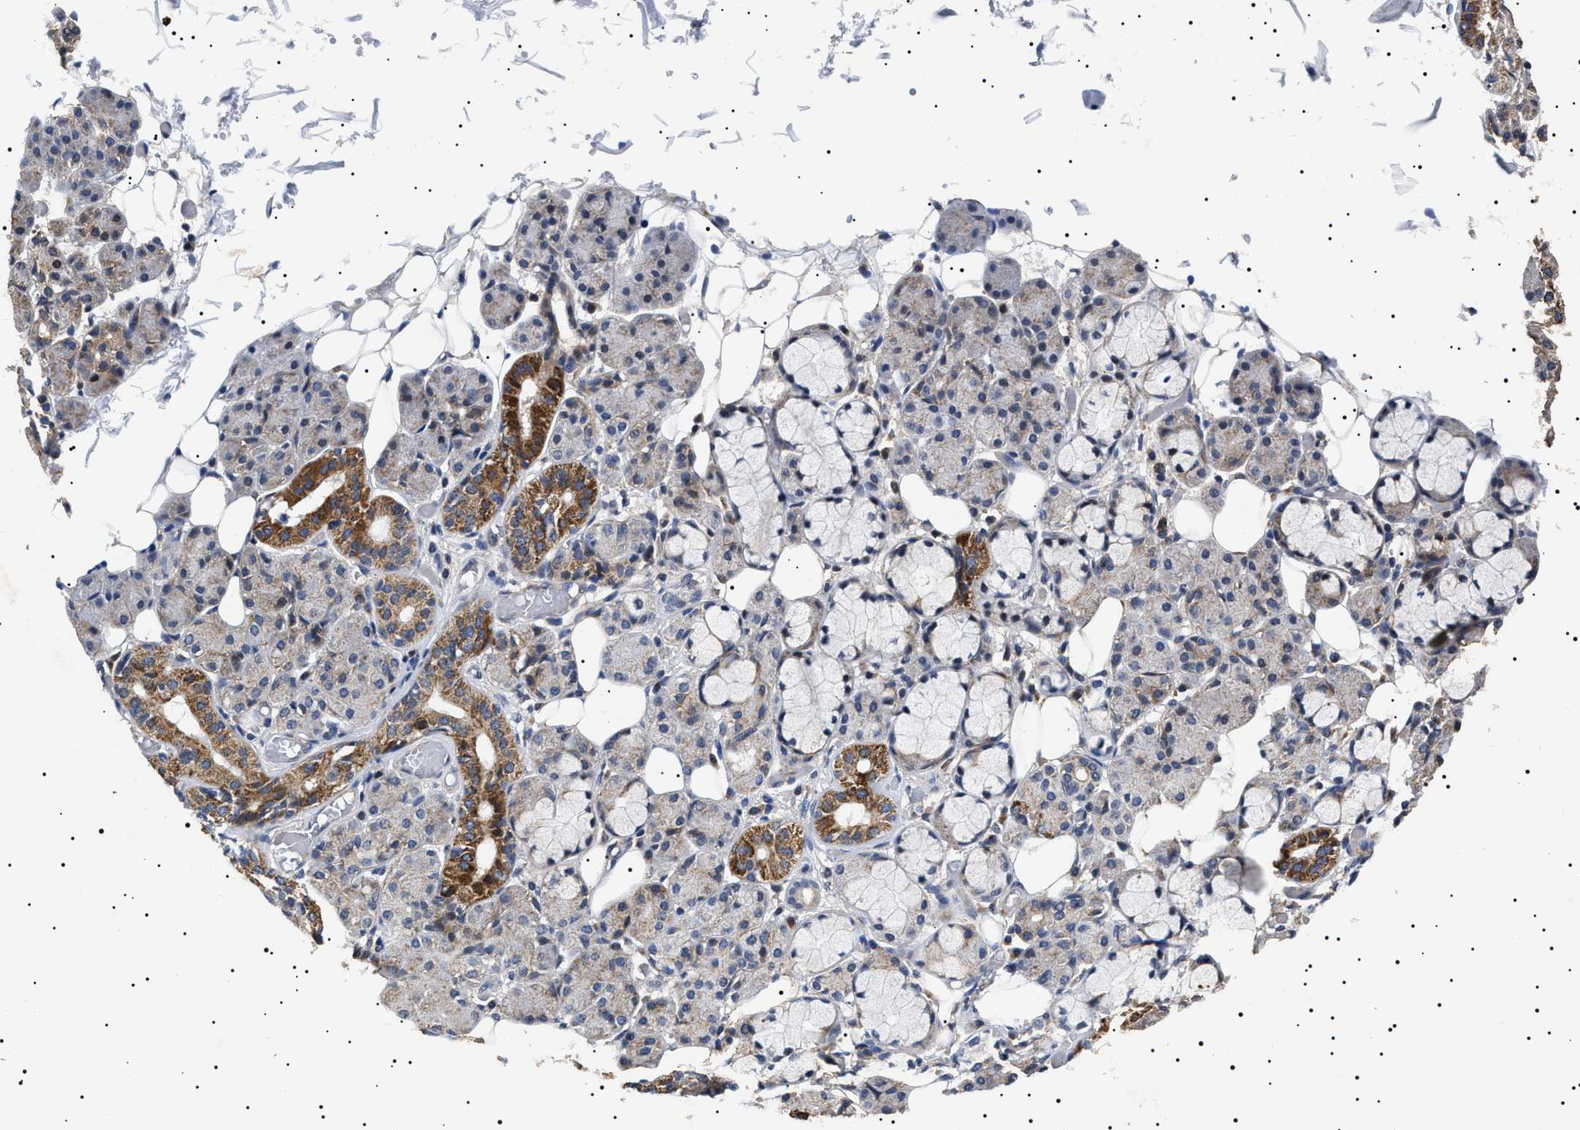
{"staining": {"intensity": "moderate", "quantity": "<25%", "location": "cytoplasmic/membranous"}, "tissue": "salivary gland", "cell_type": "Glandular cells", "image_type": "normal", "snomed": [{"axis": "morphology", "description": "Normal tissue, NOS"}, {"axis": "topography", "description": "Salivary gland"}], "caption": "Brown immunohistochemical staining in normal human salivary gland demonstrates moderate cytoplasmic/membranous staining in approximately <25% of glandular cells. The protein is stained brown, and the nuclei are stained in blue (DAB (3,3'-diaminobenzidine) IHC with brightfield microscopy, high magnification).", "gene": "RAB34", "patient": {"sex": "male", "age": 63}}